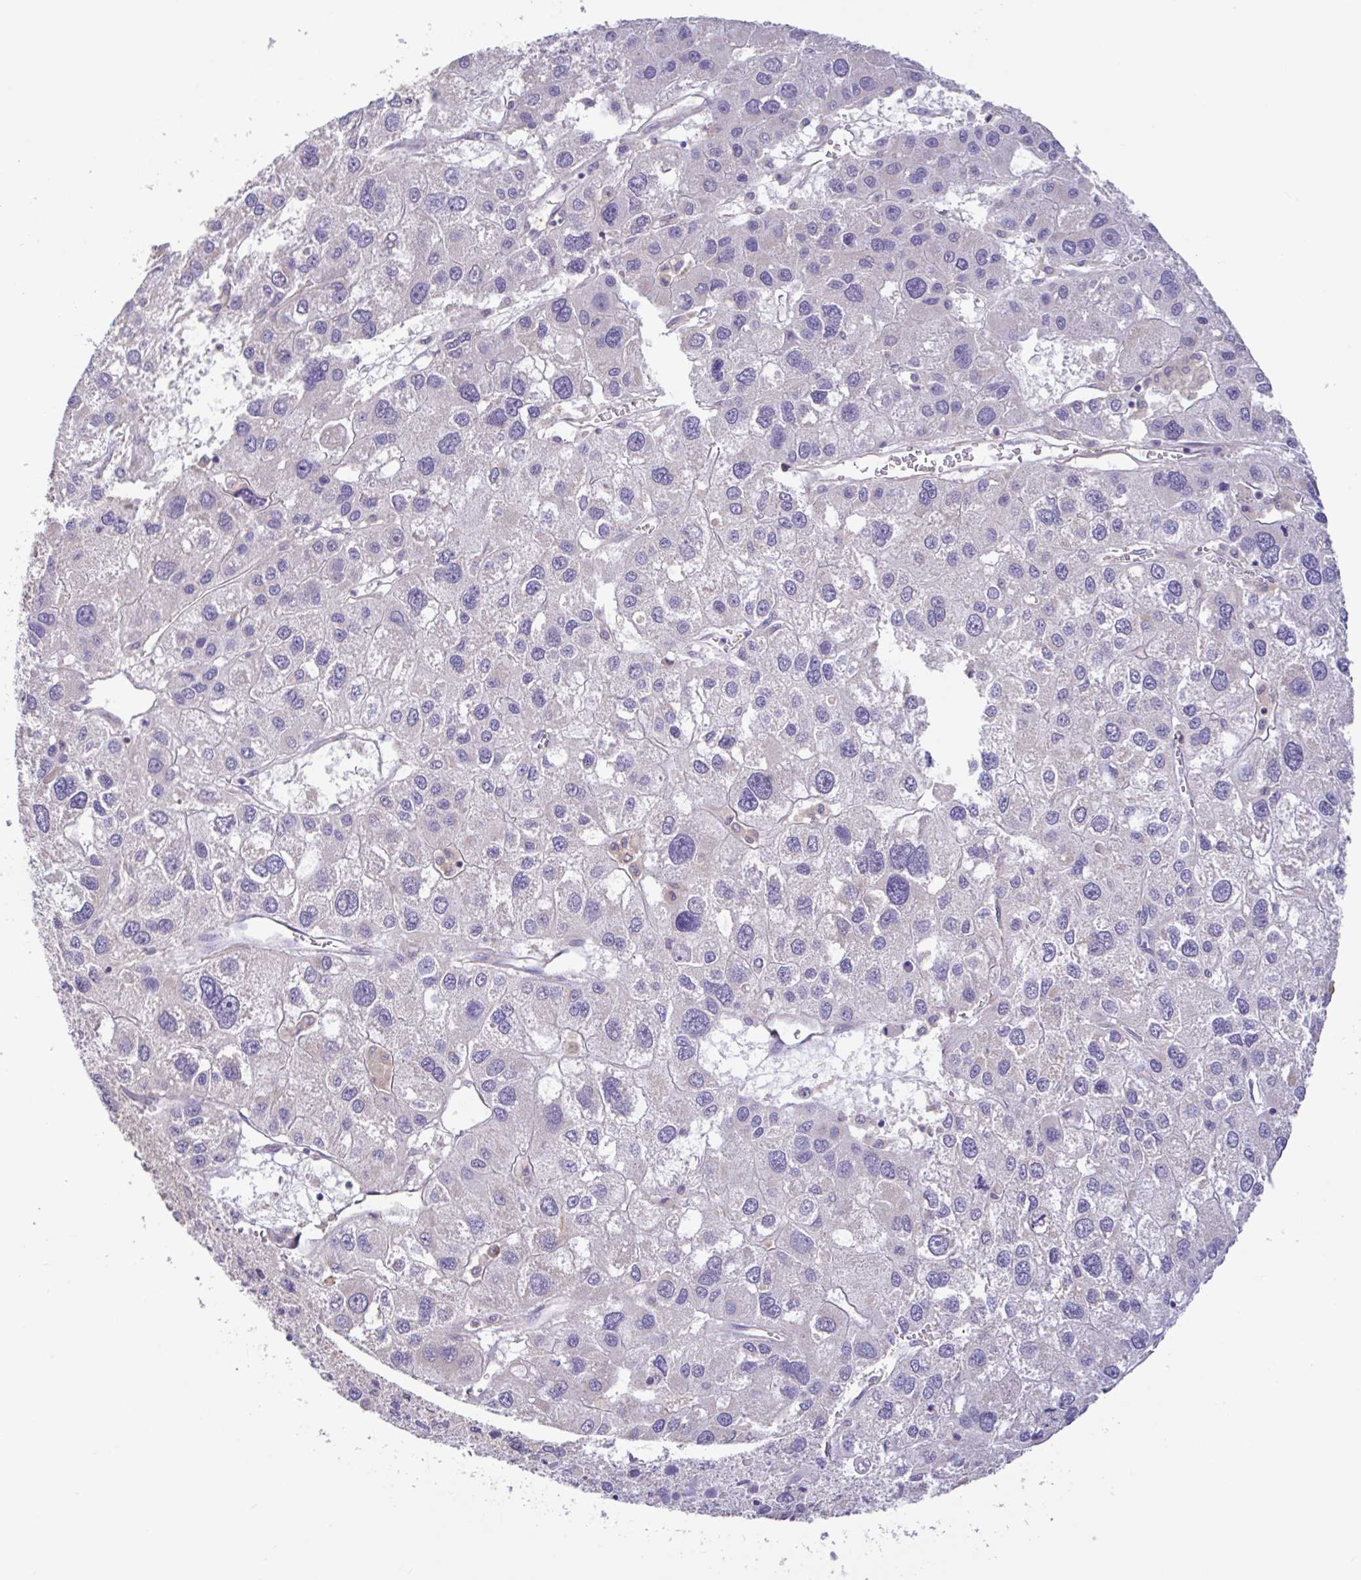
{"staining": {"intensity": "weak", "quantity": "<25%", "location": "cytoplasmic/membranous"}, "tissue": "liver cancer", "cell_type": "Tumor cells", "image_type": "cancer", "snomed": [{"axis": "morphology", "description": "Carcinoma, Hepatocellular, NOS"}, {"axis": "topography", "description": "Liver"}], "caption": "Liver cancer was stained to show a protein in brown. There is no significant expression in tumor cells.", "gene": "PLCD4", "patient": {"sex": "male", "age": 73}}